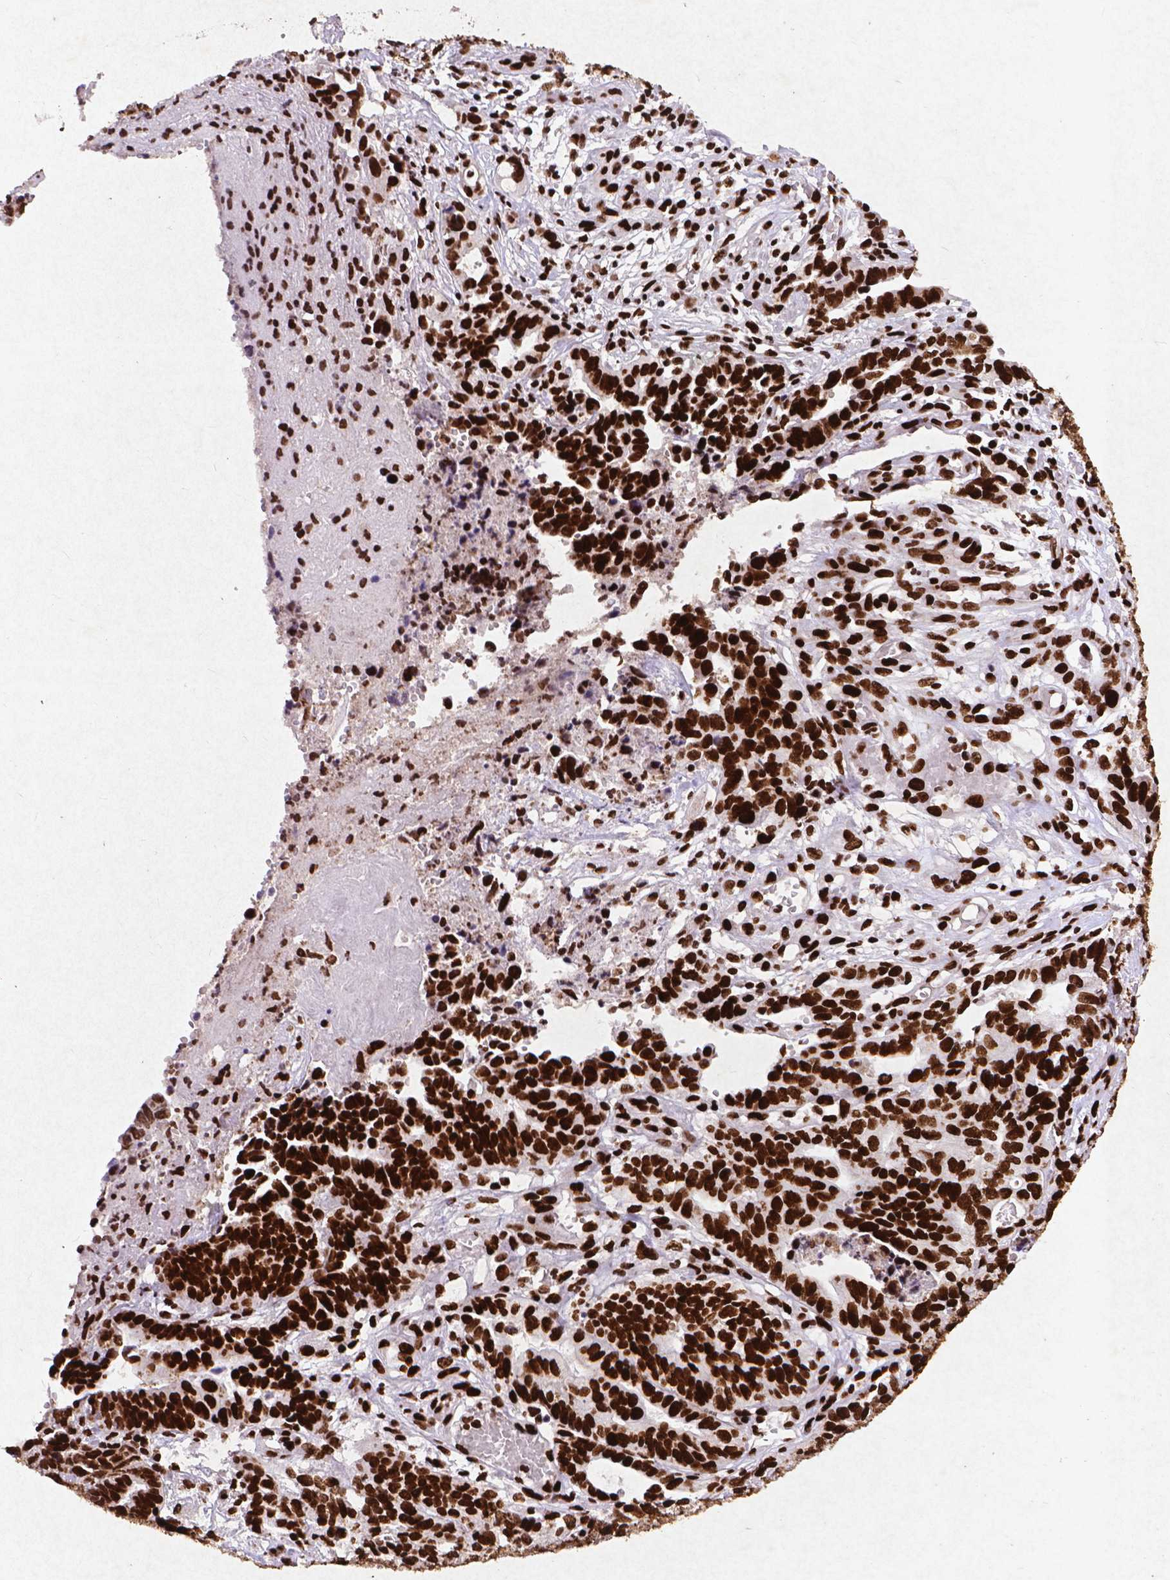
{"staining": {"intensity": "strong", "quantity": ">75%", "location": "nuclear"}, "tissue": "stomach cancer", "cell_type": "Tumor cells", "image_type": "cancer", "snomed": [{"axis": "morphology", "description": "Adenocarcinoma, NOS"}, {"axis": "topography", "description": "Stomach, upper"}], "caption": "Immunohistochemical staining of human stomach cancer reveals high levels of strong nuclear positivity in about >75% of tumor cells. The protein of interest is stained brown, and the nuclei are stained in blue (DAB IHC with brightfield microscopy, high magnification).", "gene": "CITED2", "patient": {"sex": "female", "age": 67}}